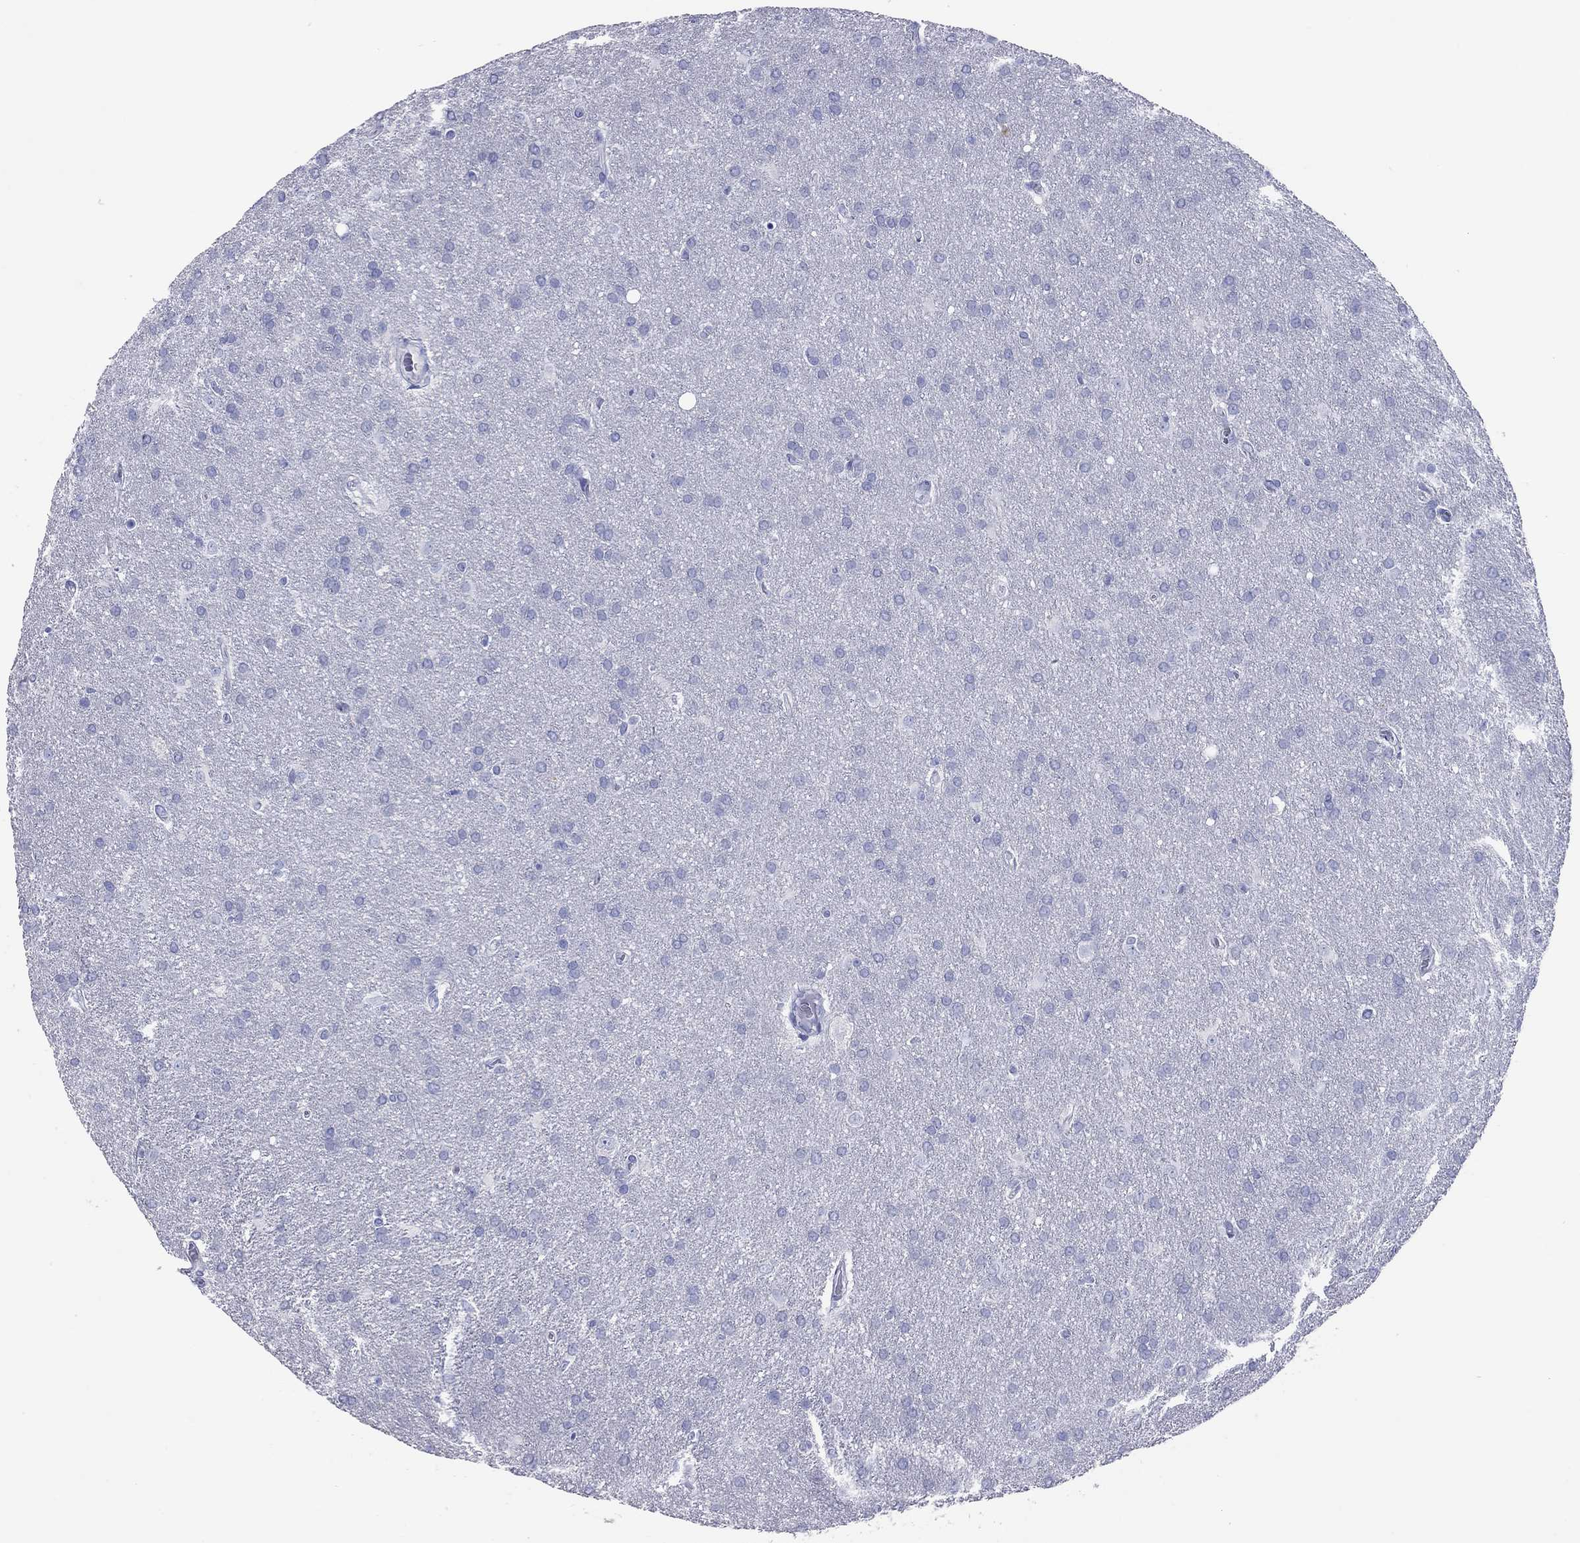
{"staining": {"intensity": "negative", "quantity": "none", "location": "none"}, "tissue": "glioma", "cell_type": "Tumor cells", "image_type": "cancer", "snomed": [{"axis": "morphology", "description": "Glioma, malignant, Low grade"}, {"axis": "topography", "description": "Brain"}], "caption": "This is an IHC image of glioma. There is no expression in tumor cells.", "gene": "VSIG10", "patient": {"sex": "female", "age": 32}}